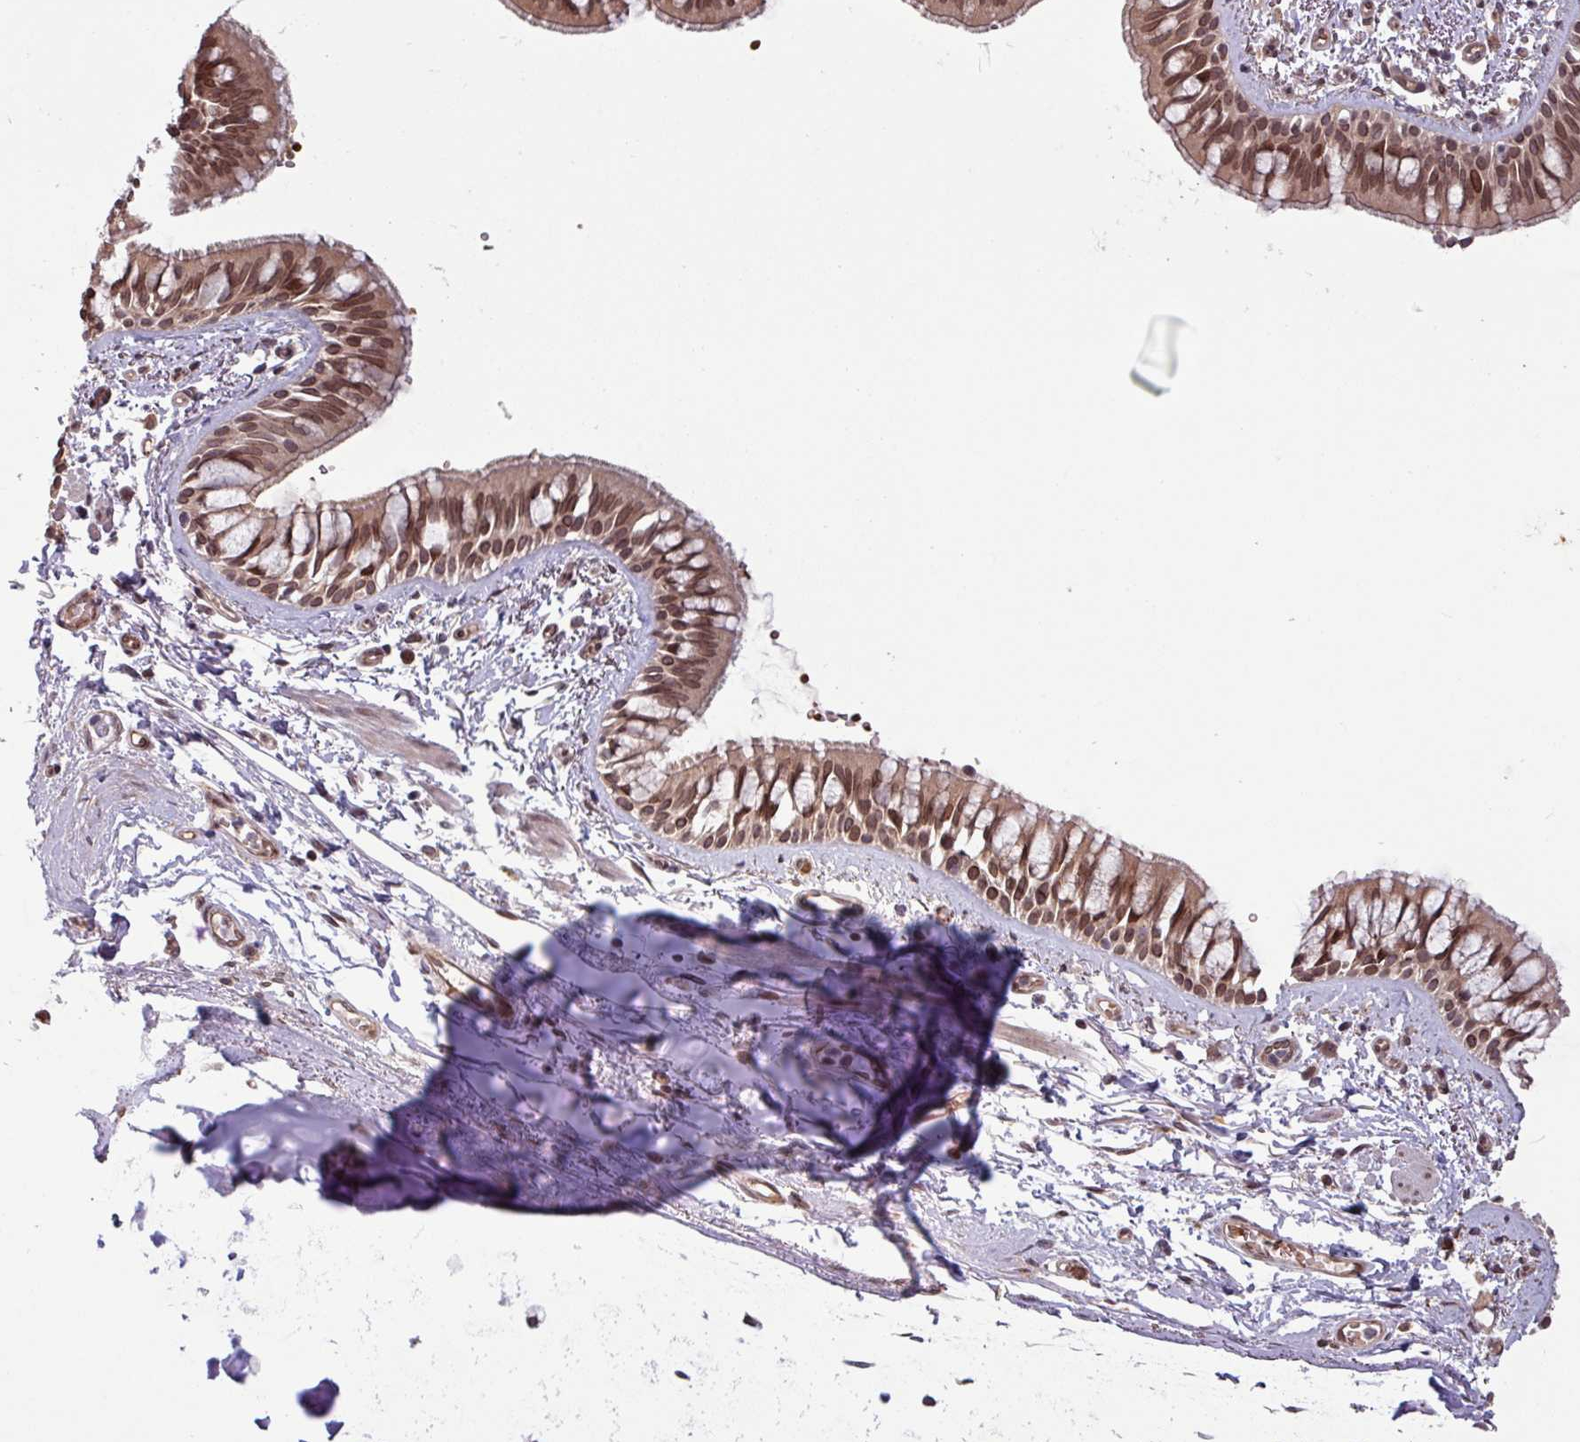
{"staining": {"intensity": "moderate", "quantity": ">75%", "location": "cytoplasmic/membranous,nuclear"}, "tissue": "bronchus", "cell_type": "Respiratory epithelial cells", "image_type": "normal", "snomed": [{"axis": "morphology", "description": "Normal tissue, NOS"}, {"axis": "topography", "description": "Lymph node"}, {"axis": "topography", "description": "Cartilage tissue"}, {"axis": "topography", "description": "Bronchus"}], "caption": "A brown stain shows moderate cytoplasmic/membranous,nuclear positivity of a protein in respiratory epithelial cells of normal bronchus. (DAB IHC with brightfield microscopy, high magnification).", "gene": "RBM4B", "patient": {"sex": "female", "age": 70}}